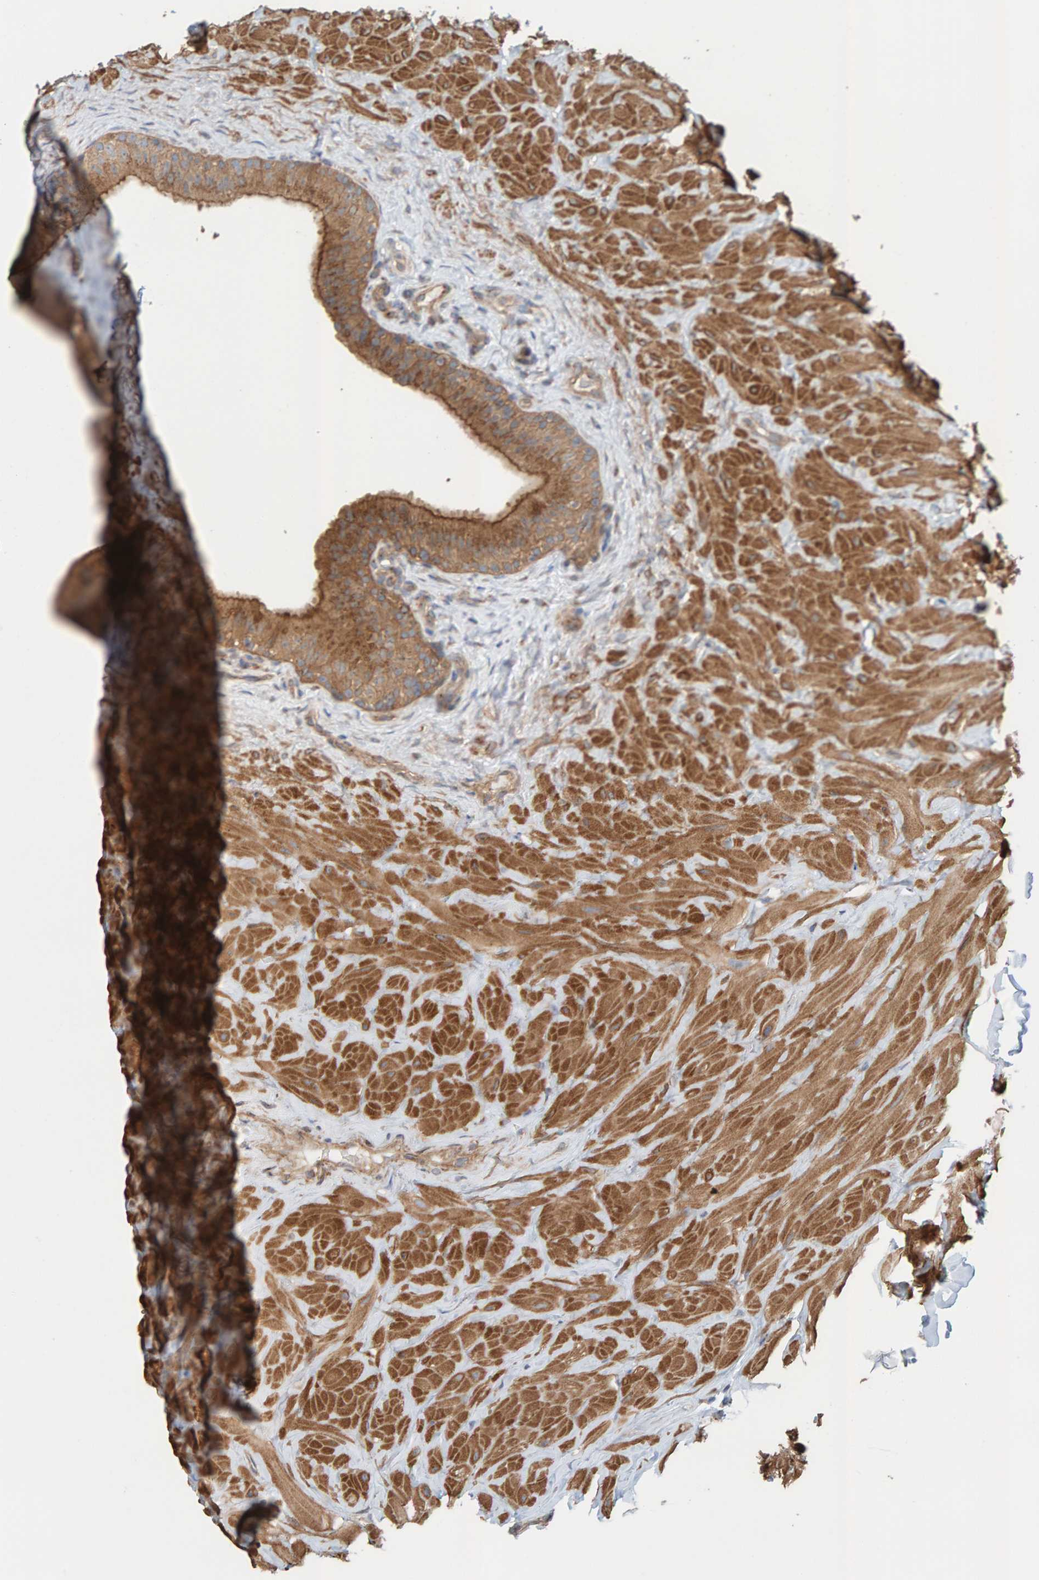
{"staining": {"intensity": "moderate", "quantity": ">75%", "location": "cytoplasmic/membranous"}, "tissue": "epididymis", "cell_type": "Glandular cells", "image_type": "normal", "snomed": [{"axis": "morphology", "description": "Normal tissue, NOS"}, {"axis": "topography", "description": "Vascular tissue"}, {"axis": "topography", "description": "Epididymis"}], "caption": "DAB (3,3'-diaminobenzidine) immunohistochemical staining of normal human epididymis demonstrates moderate cytoplasmic/membranous protein expression in about >75% of glandular cells. Nuclei are stained in blue.", "gene": "UBAP1", "patient": {"sex": "male", "age": 49}}